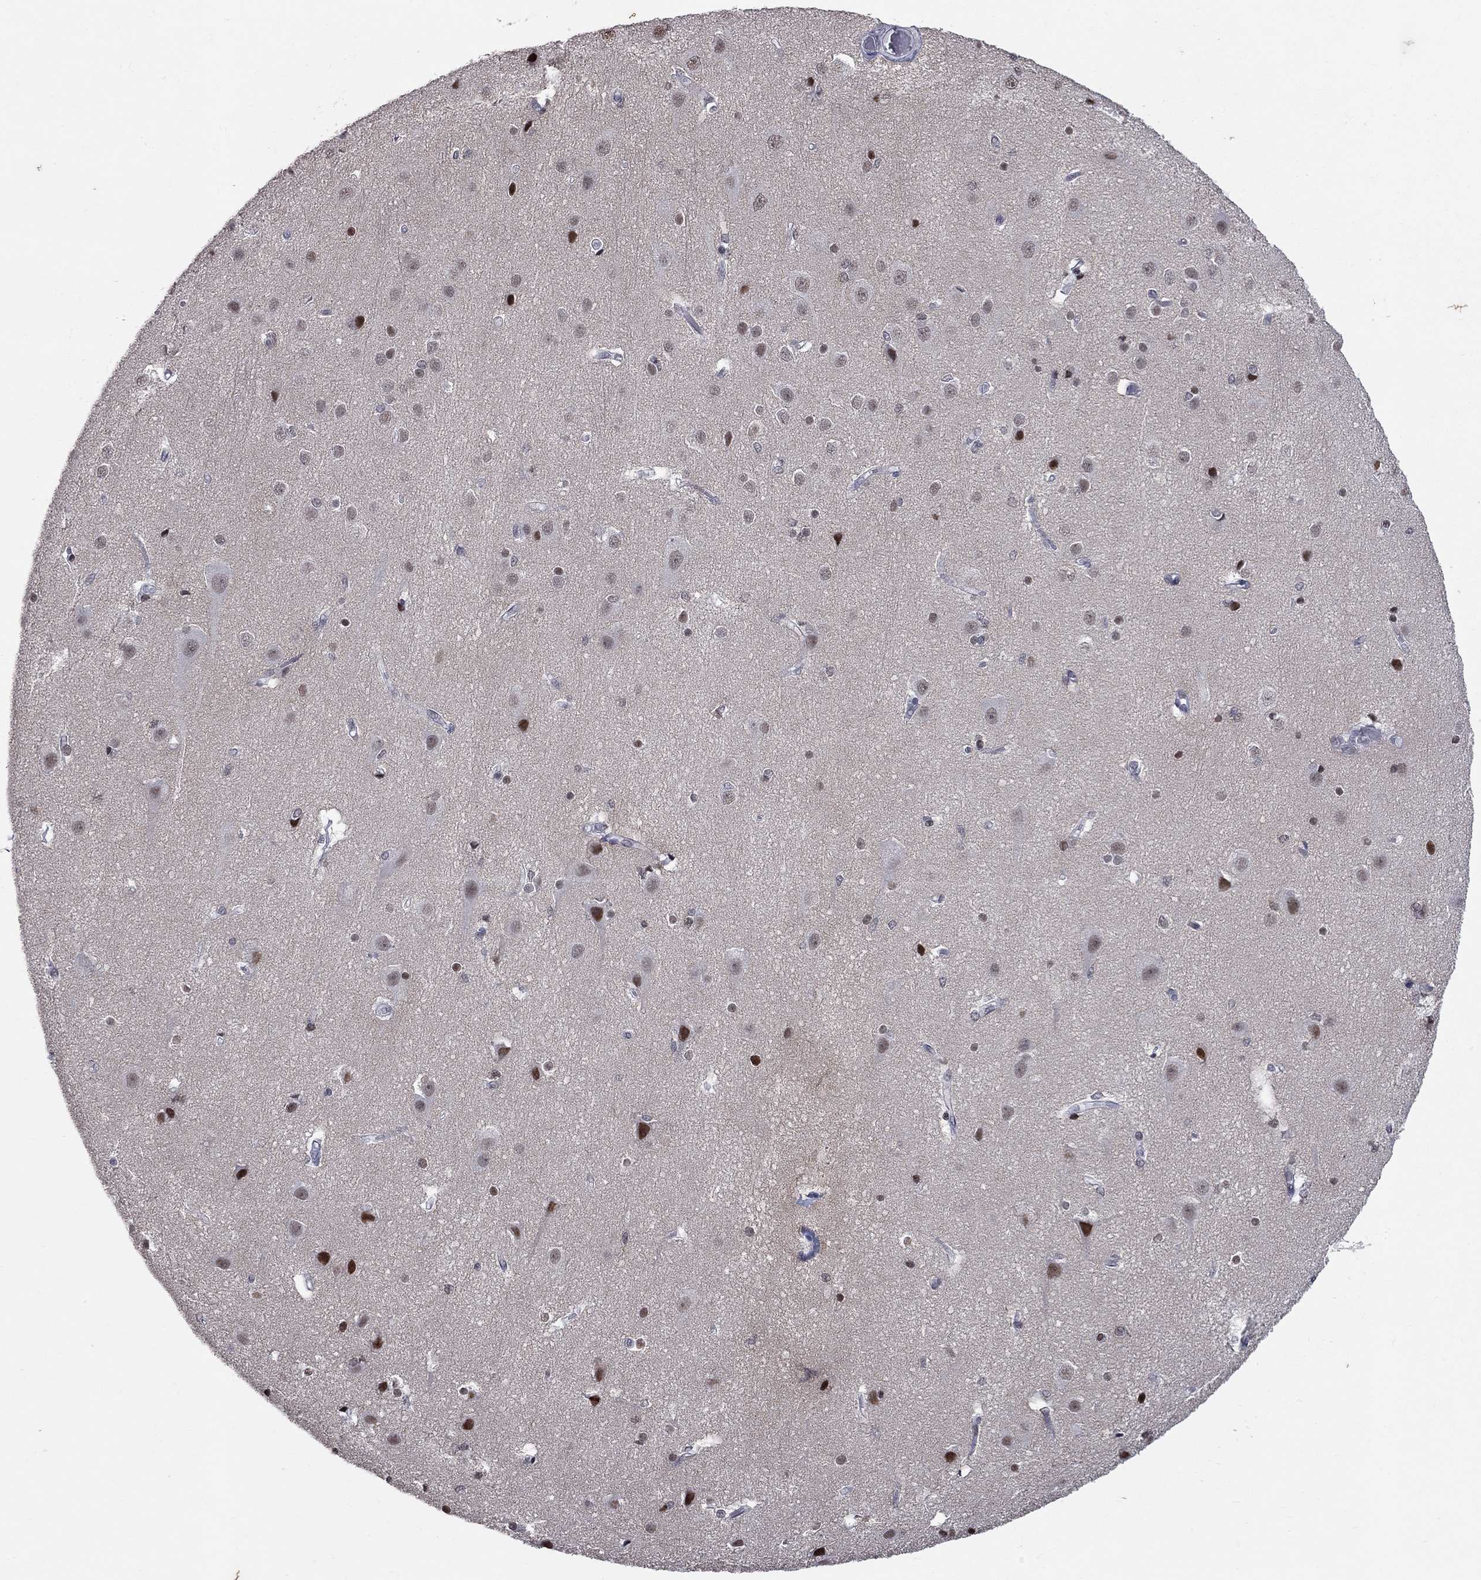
{"staining": {"intensity": "negative", "quantity": "none", "location": "none"}, "tissue": "cerebral cortex", "cell_type": "Endothelial cells", "image_type": "normal", "snomed": [{"axis": "morphology", "description": "Normal tissue, NOS"}, {"axis": "topography", "description": "Cerebral cortex"}], "caption": "This is an IHC micrograph of unremarkable human cerebral cortex. There is no staining in endothelial cells.", "gene": "ZNF154", "patient": {"sex": "male", "age": 37}}